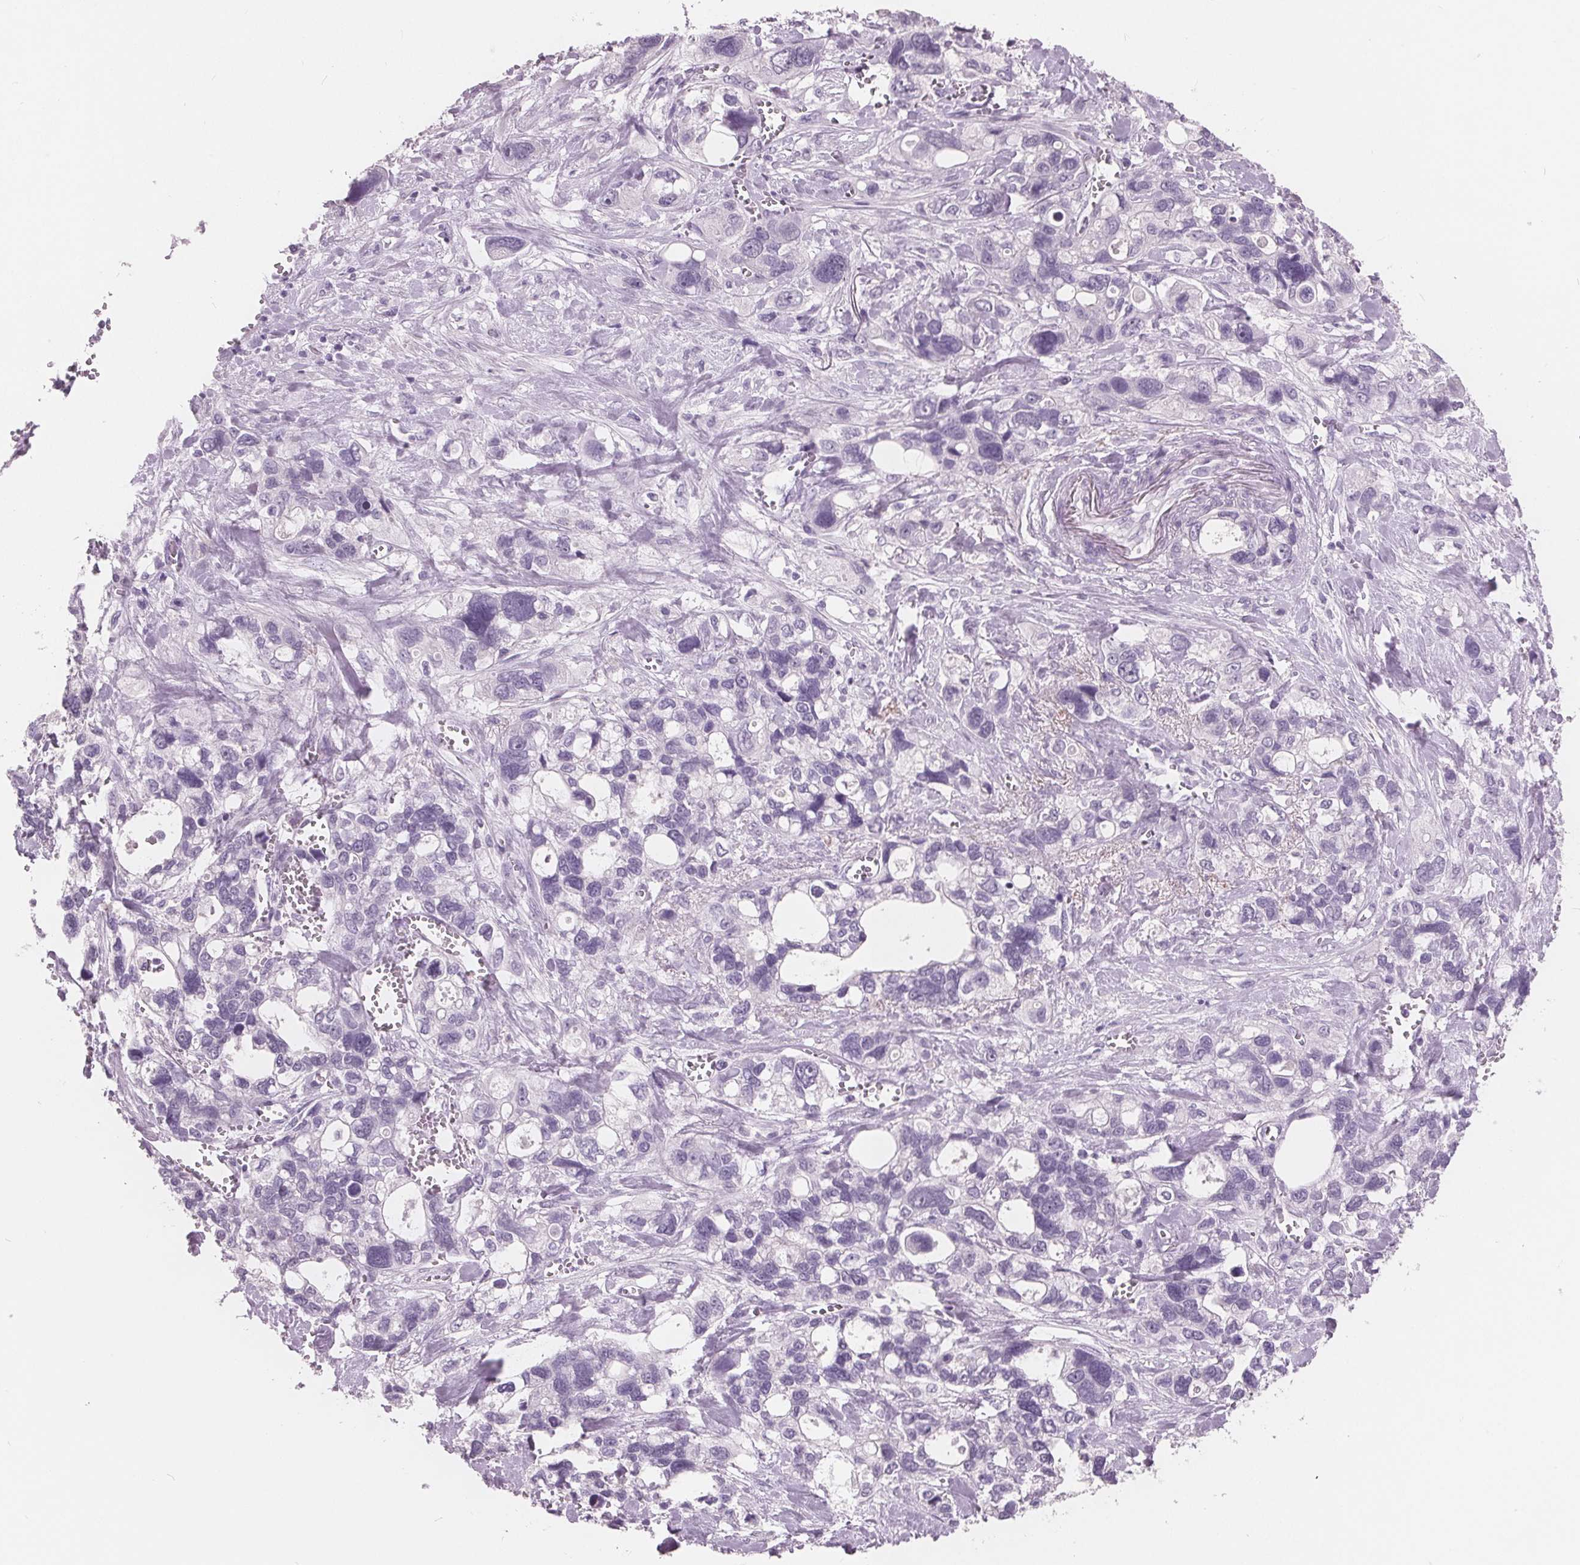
{"staining": {"intensity": "negative", "quantity": "none", "location": "none"}, "tissue": "stomach cancer", "cell_type": "Tumor cells", "image_type": "cancer", "snomed": [{"axis": "morphology", "description": "Adenocarcinoma, NOS"}, {"axis": "topography", "description": "Stomach, upper"}], "caption": "Micrograph shows no significant protein staining in tumor cells of stomach adenocarcinoma.", "gene": "AMBP", "patient": {"sex": "female", "age": 81}}